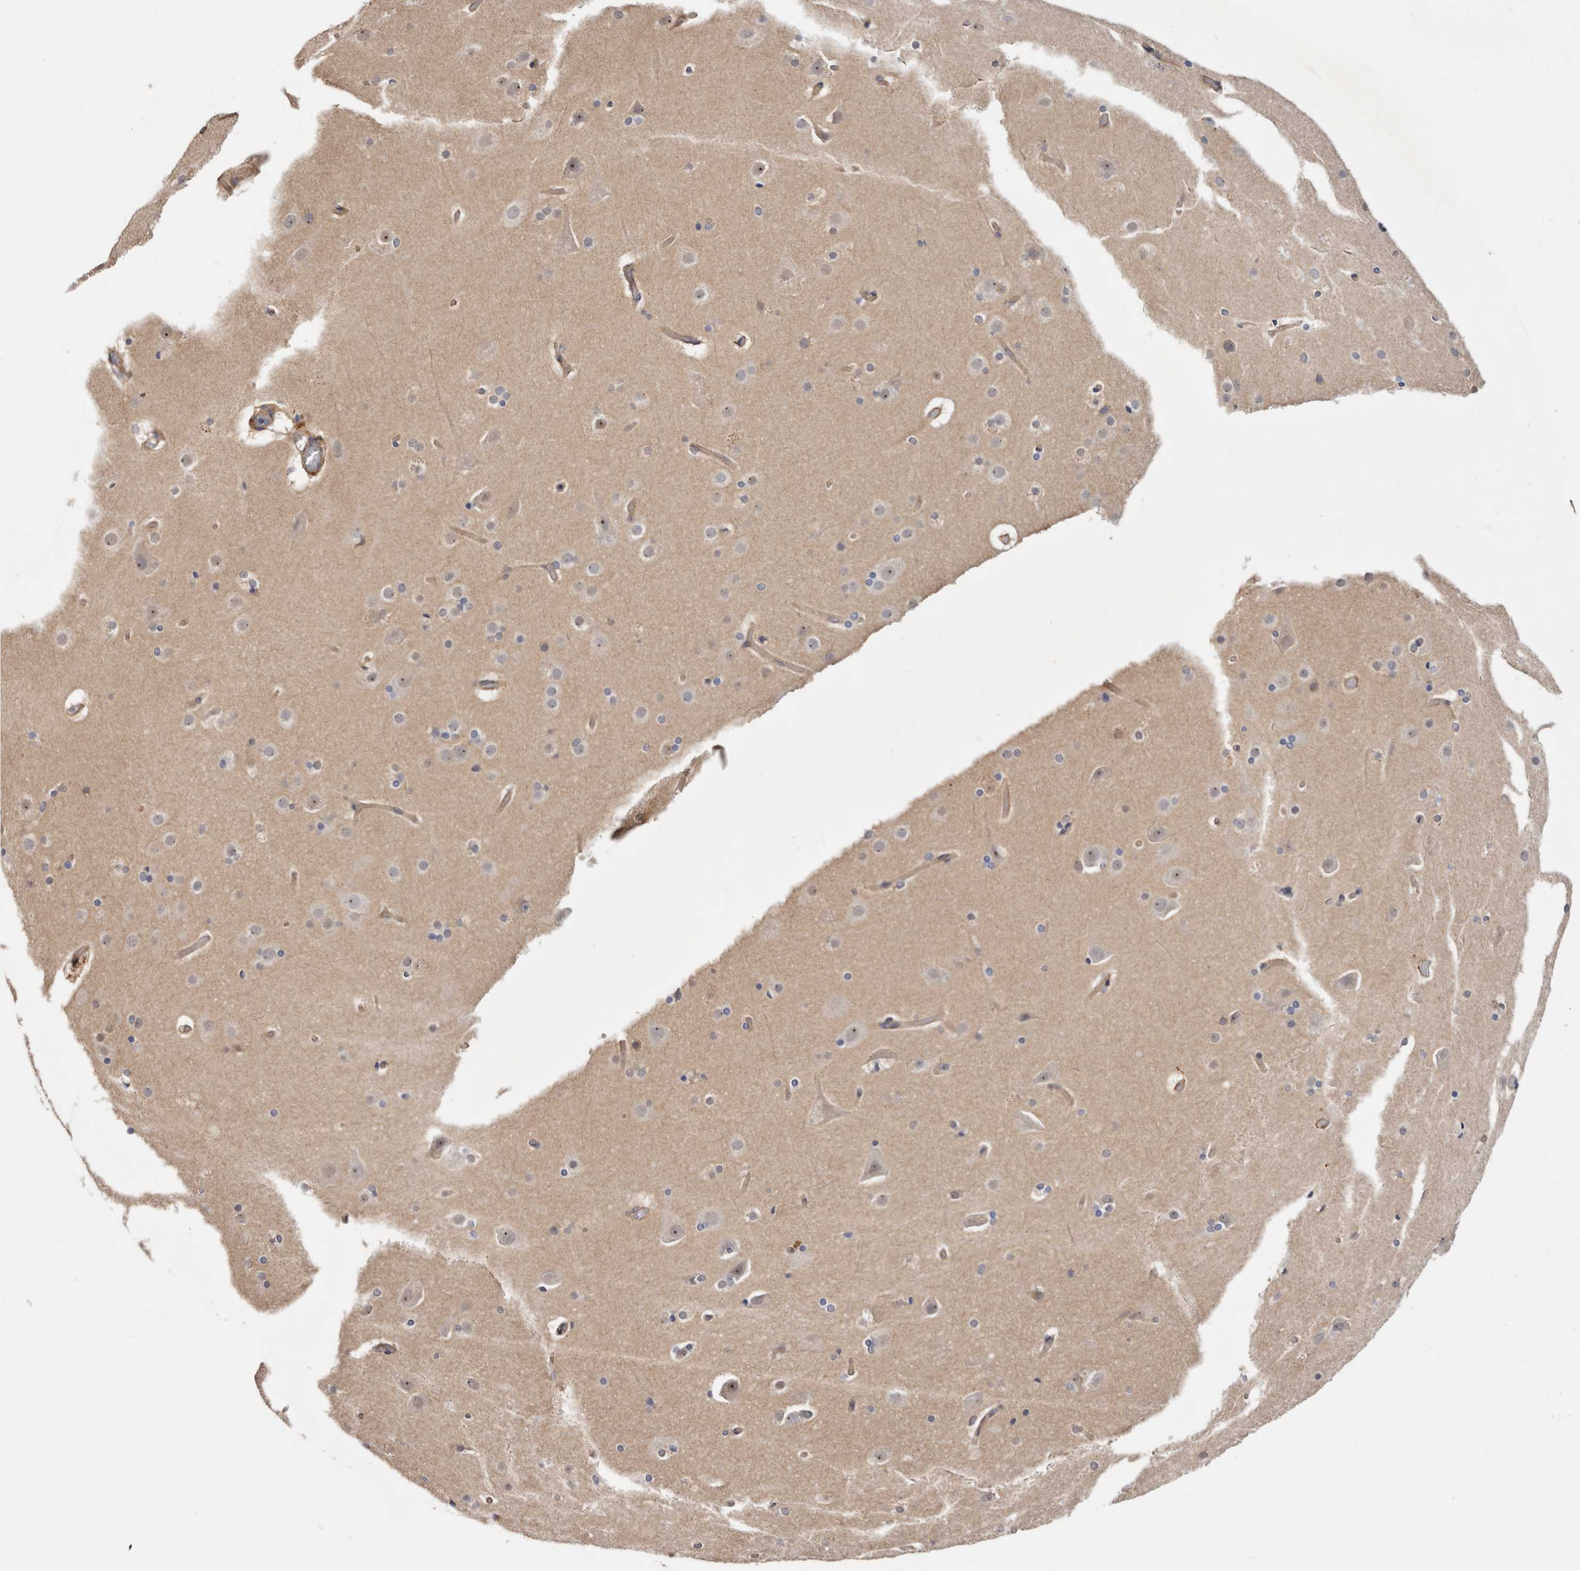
{"staining": {"intensity": "moderate", "quantity": ">75%", "location": "cytoplasmic/membranous"}, "tissue": "cerebral cortex", "cell_type": "Endothelial cells", "image_type": "normal", "snomed": [{"axis": "morphology", "description": "Normal tissue, NOS"}, {"axis": "topography", "description": "Cerebral cortex"}], "caption": "IHC of normal cerebral cortex shows medium levels of moderate cytoplasmic/membranous staining in about >75% of endothelial cells. The protein is stained brown, and the nuclei are stained in blue (DAB (3,3'-diaminobenzidine) IHC with brightfield microscopy, high magnification).", "gene": "PANK4", "patient": {"sex": "male", "age": 57}}